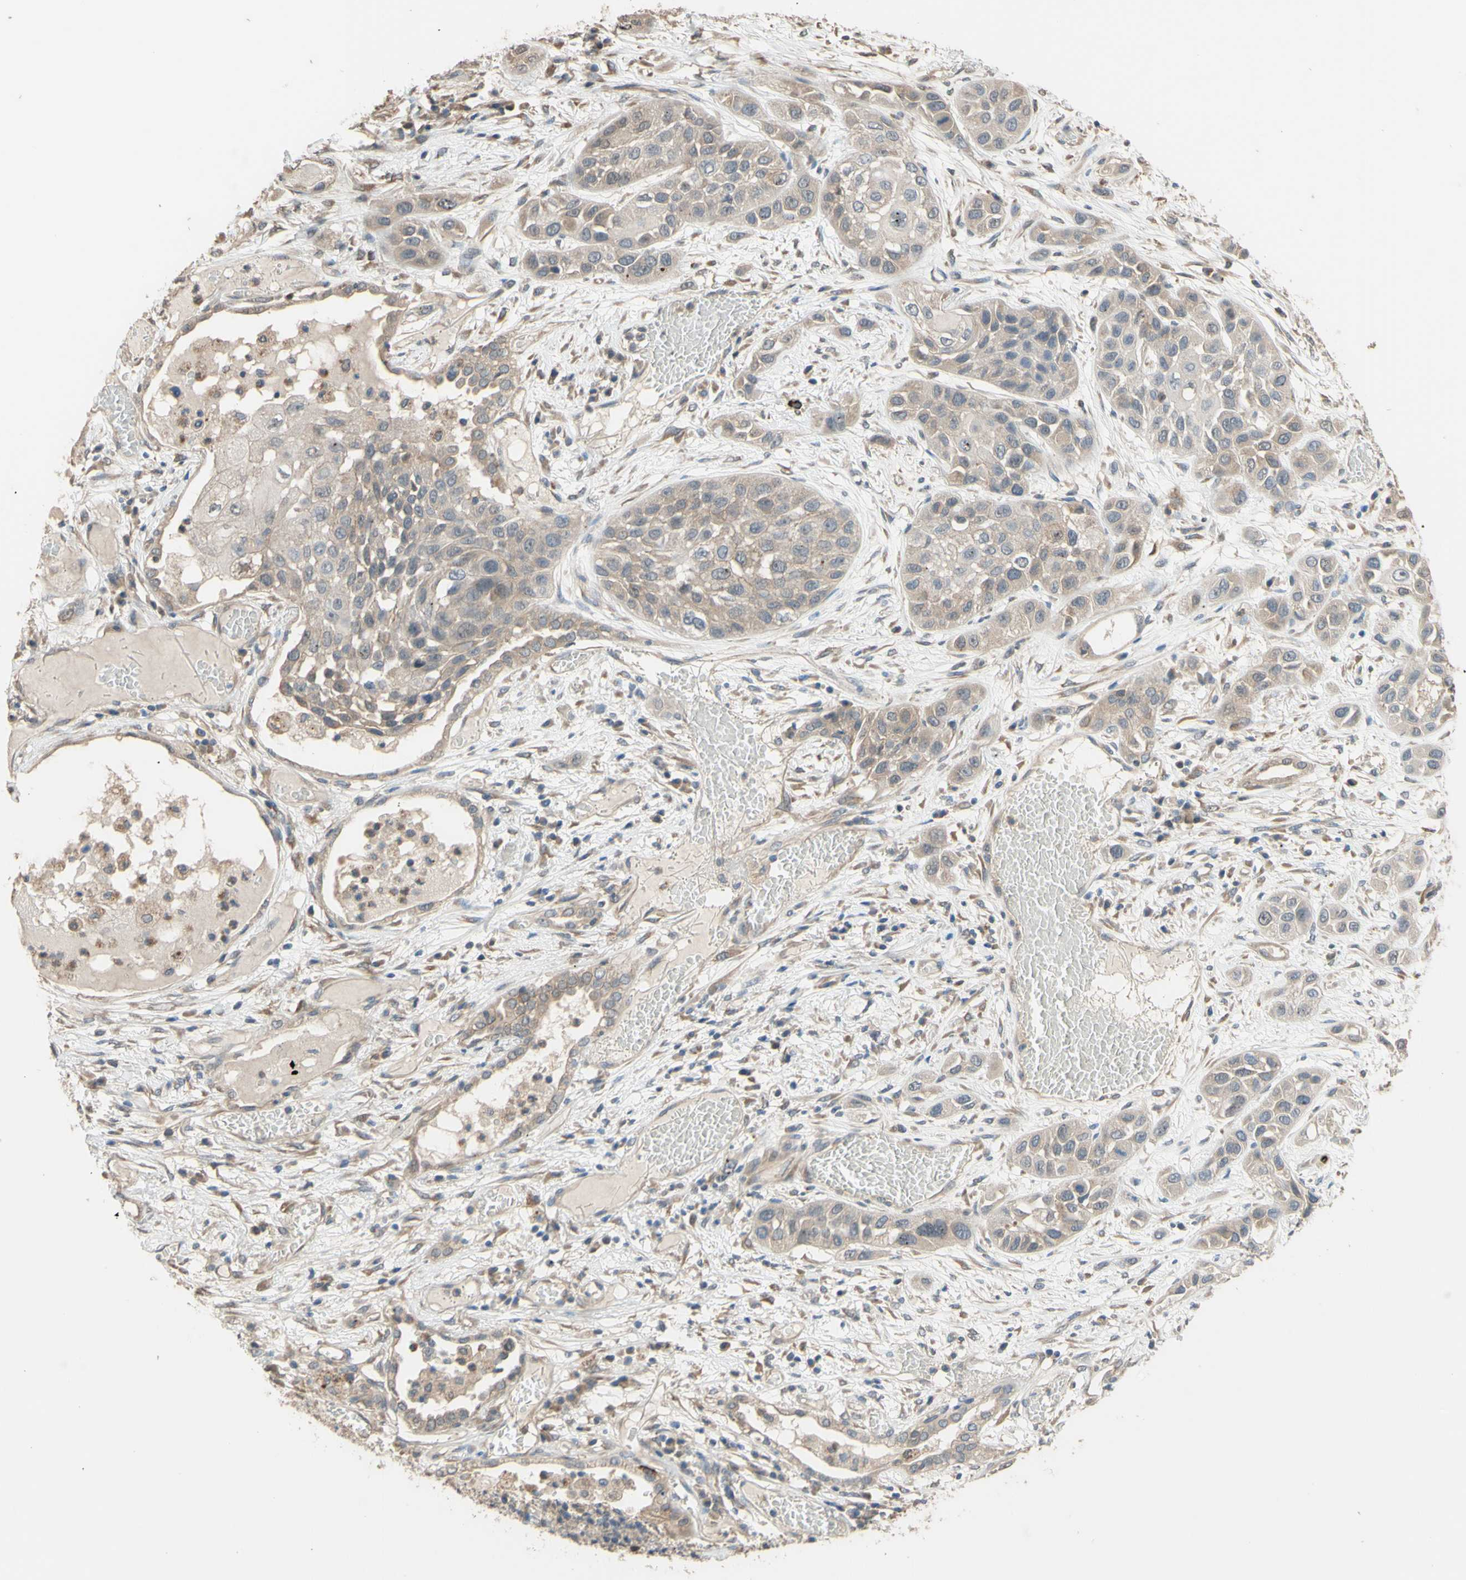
{"staining": {"intensity": "weak", "quantity": "25%-75%", "location": "cytoplasmic/membranous"}, "tissue": "lung cancer", "cell_type": "Tumor cells", "image_type": "cancer", "snomed": [{"axis": "morphology", "description": "Squamous cell carcinoma, NOS"}, {"axis": "topography", "description": "Lung"}], "caption": "This histopathology image displays lung squamous cell carcinoma stained with immunohistochemistry to label a protein in brown. The cytoplasmic/membranous of tumor cells show weak positivity for the protein. Nuclei are counter-stained blue.", "gene": "SMIM19", "patient": {"sex": "male", "age": 71}}